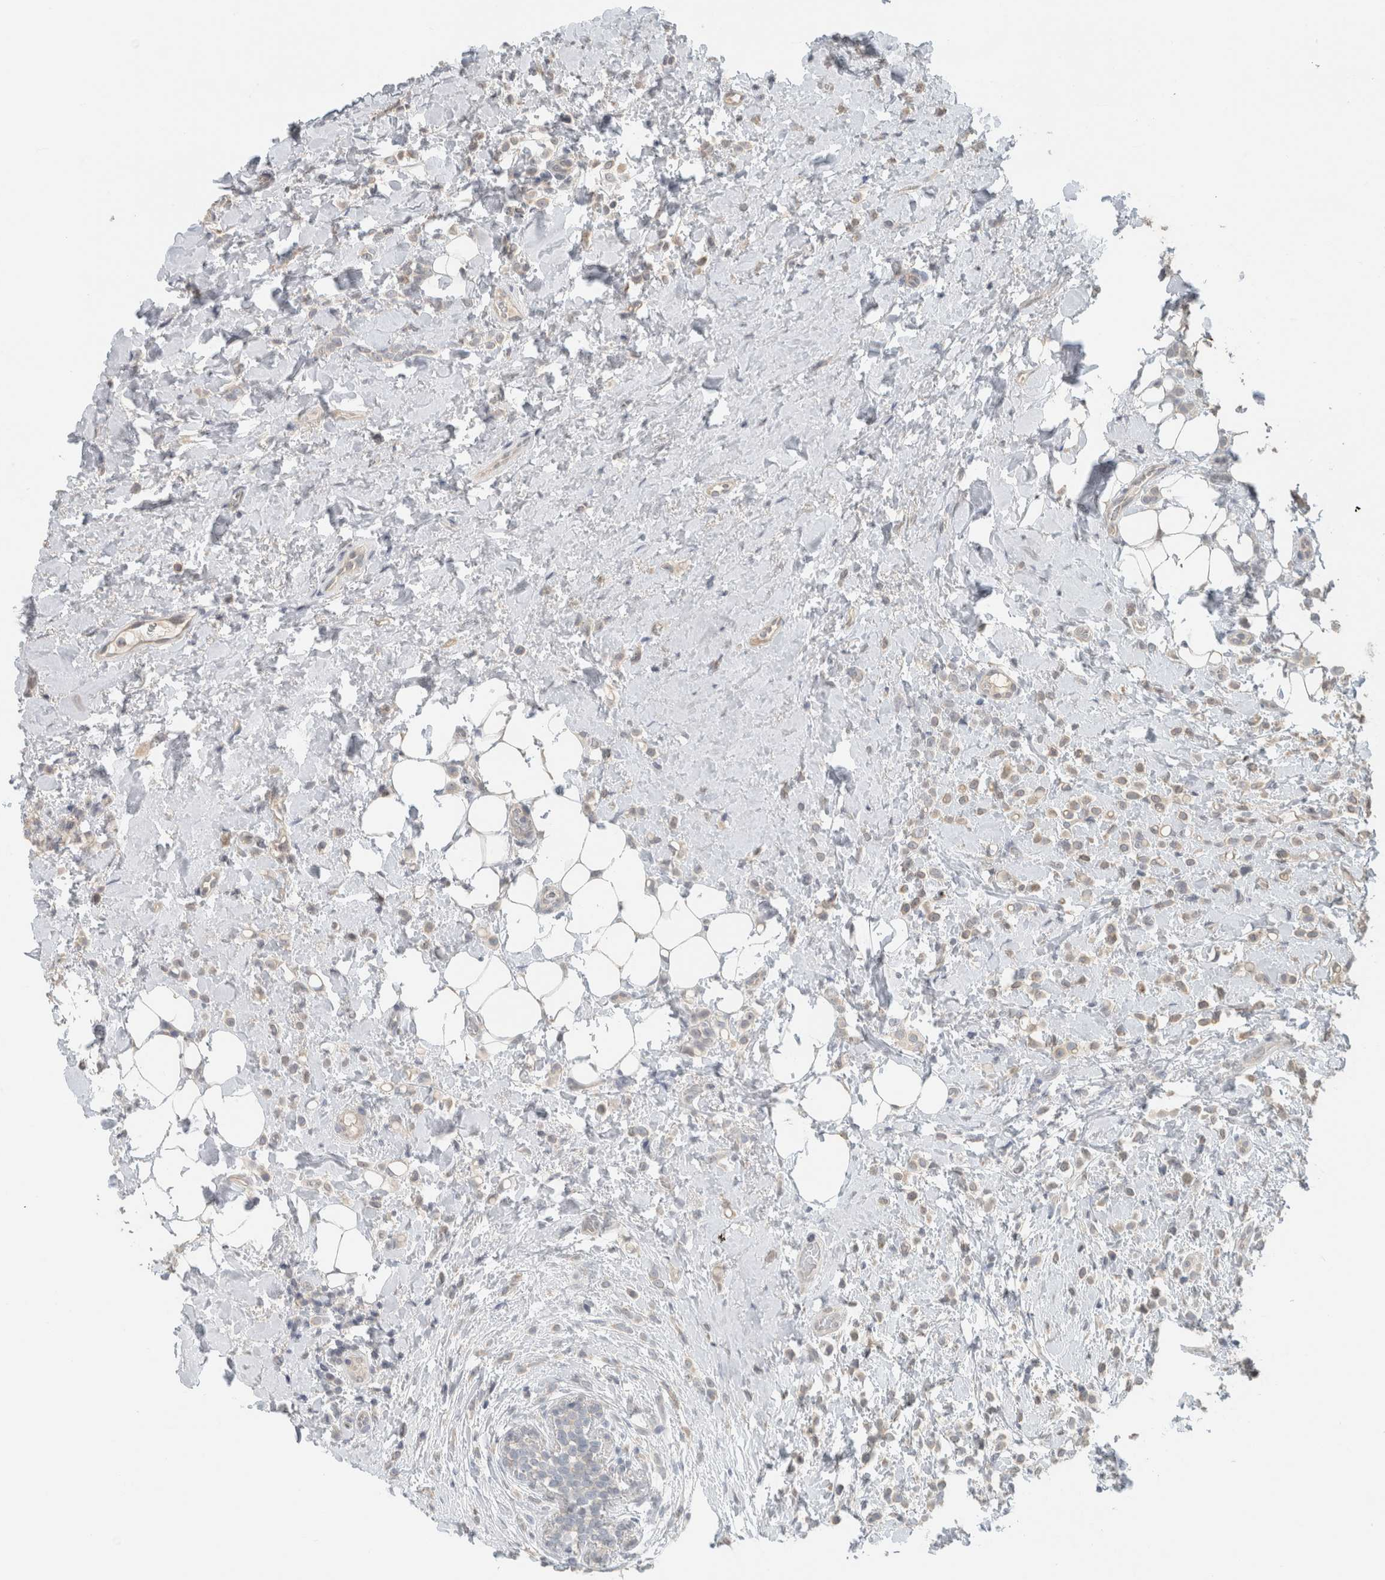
{"staining": {"intensity": "weak", "quantity": "<25%", "location": "cytoplasmic/membranous"}, "tissue": "breast cancer", "cell_type": "Tumor cells", "image_type": "cancer", "snomed": [{"axis": "morphology", "description": "Normal tissue, NOS"}, {"axis": "morphology", "description": "Lobular carcinoma"}, {"axis": "topography", "description": "Breast"}], "caption": "DAB immunohistochemical staining of breast cancer (lobular carcinoma) demonstrates no significant expression in tumor cells. (Stains: DAB (3,3'-diaminobenzidine) immunohistochemistry (IHC) with hematoxylin counter stain, Microscopy: brightfield microscopy at high magnification).", "gene": "ERCC6L2", "patient": {"sex": "female", "age": 50}}